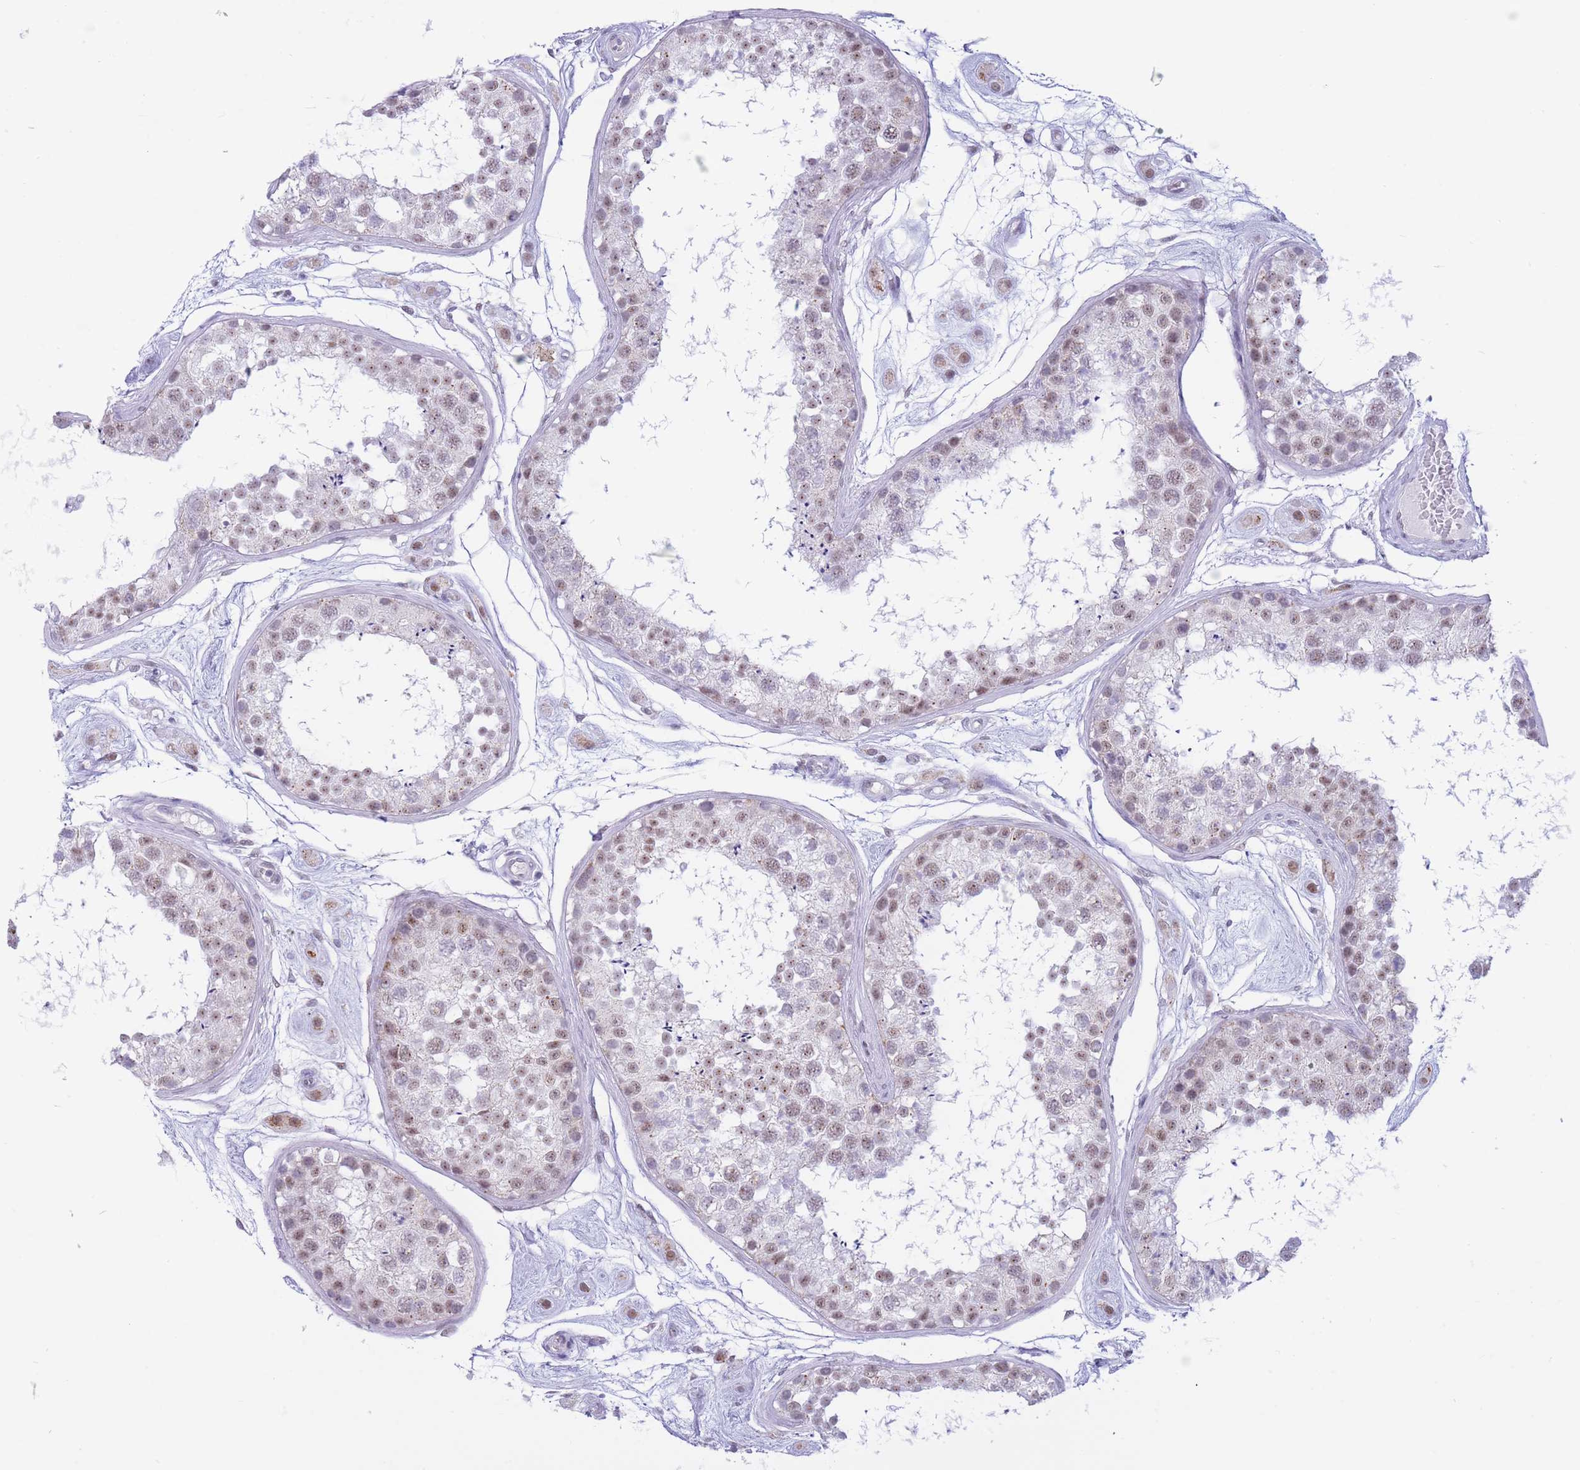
{"staining": {"intensity": "weak", "quantity": "25%-75%", "location": "nuclear"}, "tissue": "testis", "cell_type": "Cells in seminiferous ducts", "image_type": "normal", "snomed": [{"axis": "morphology", "description": "Normal tissue, NOS"}, {"axis": "topography", "description": "Testis"}], "caption": "An IHC image of normal tissue is shown. Protein staining in brown shows weak nuclear positivity in testis within cells in seminiferous ducts. The staining was performed using DAB, with brown indicating positive protein expression. Nuclei are stained blue with hematoxylin.", "gene": "CYP2B6", "patient": {"sex": "male", "age": 25}}